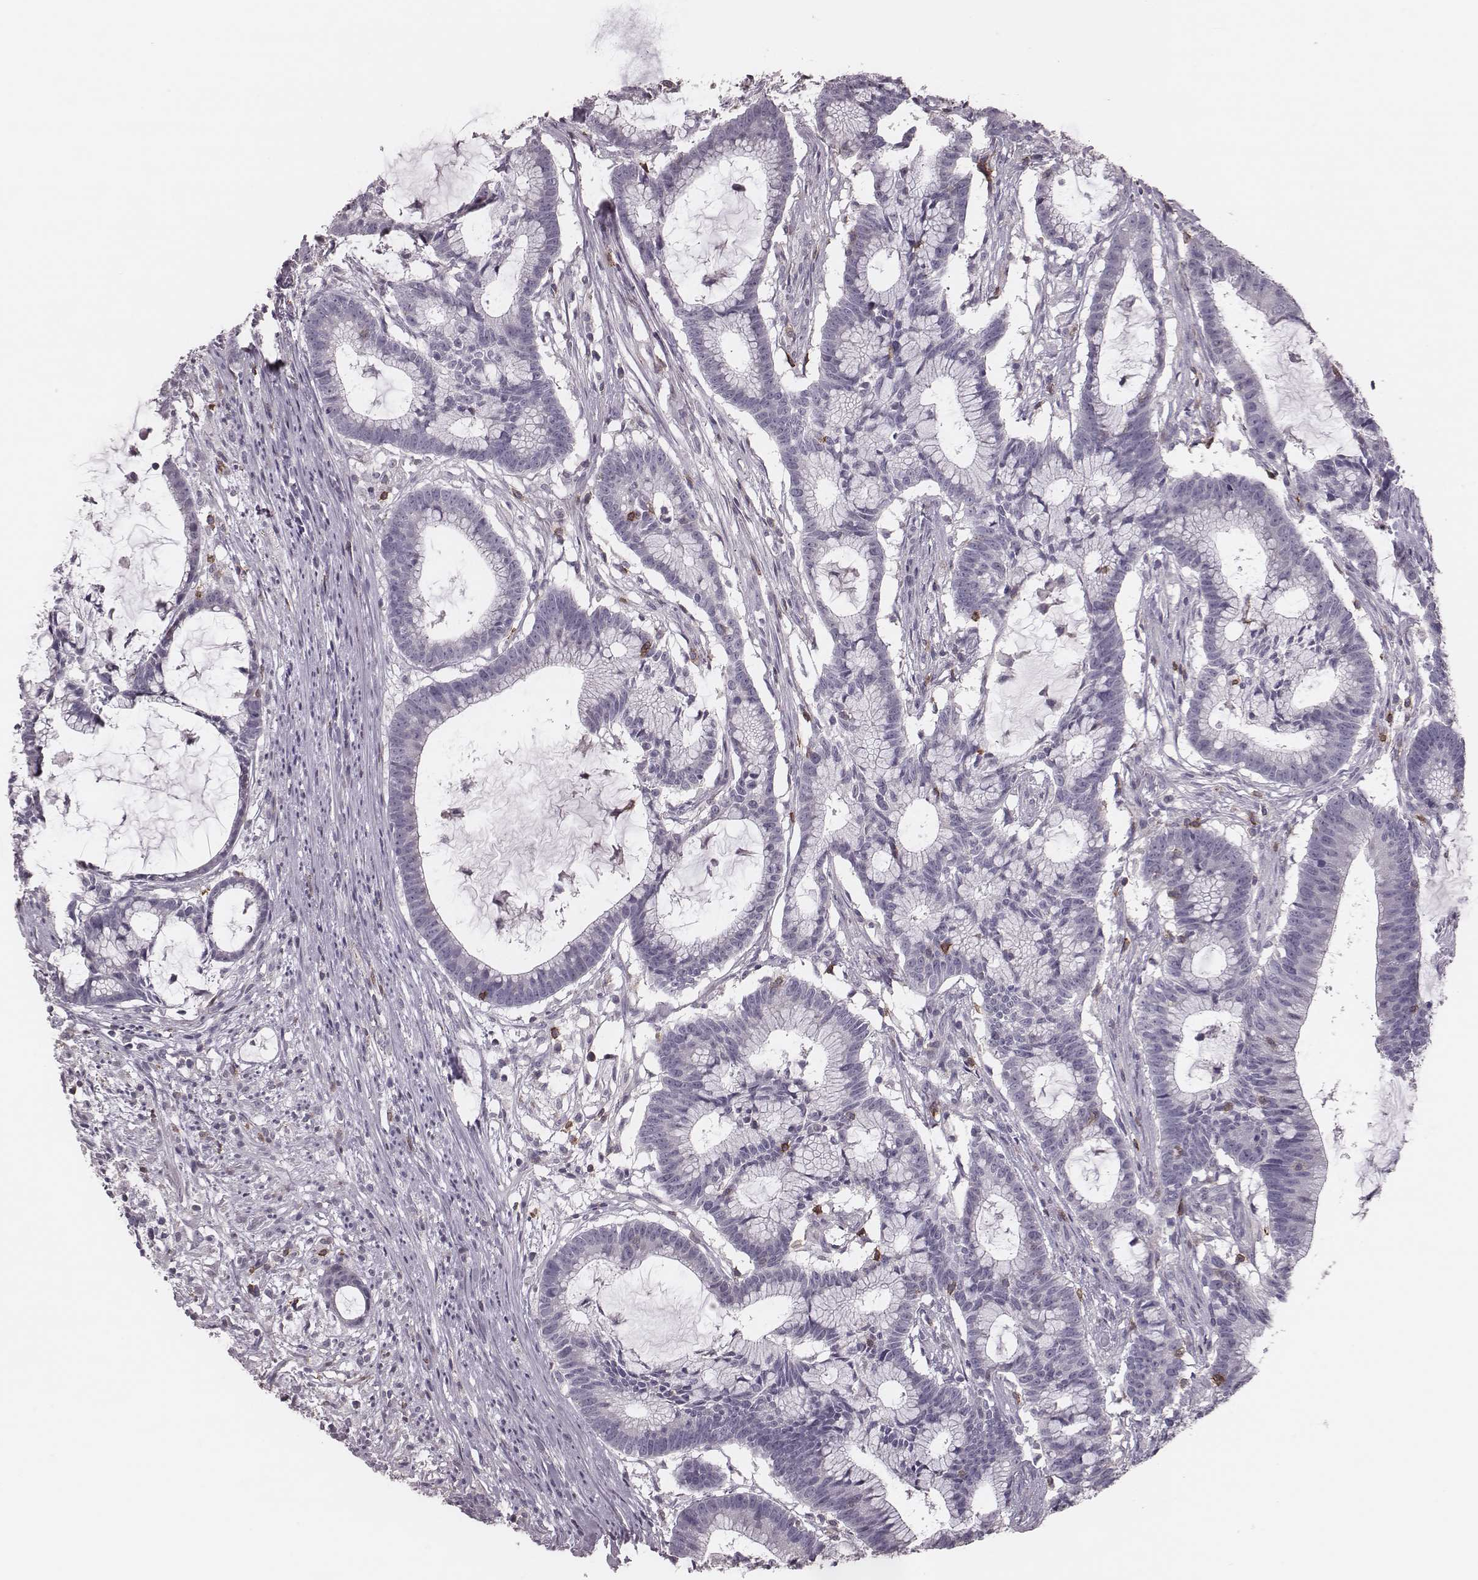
{"staining": {"intensity": "negative", "quantity": "none", "location": "none"}, "tissue": "colorectal cancer", "cell_type": "Tumor cells", "image_type": "cancer", "snomed": [{"axis": "morphology", "description": "Adenocarcinoma, NOS"}, {"axis": "topography", "description": "Colon"}], "caption": "IHC image of neoplastic tissue: human adenocarcinoma (colorectal) stained with DAB shows no significant protein expression in tumor cells.", "gene": "PDCD1", "patient": {"sex": "female", "age": 78}}